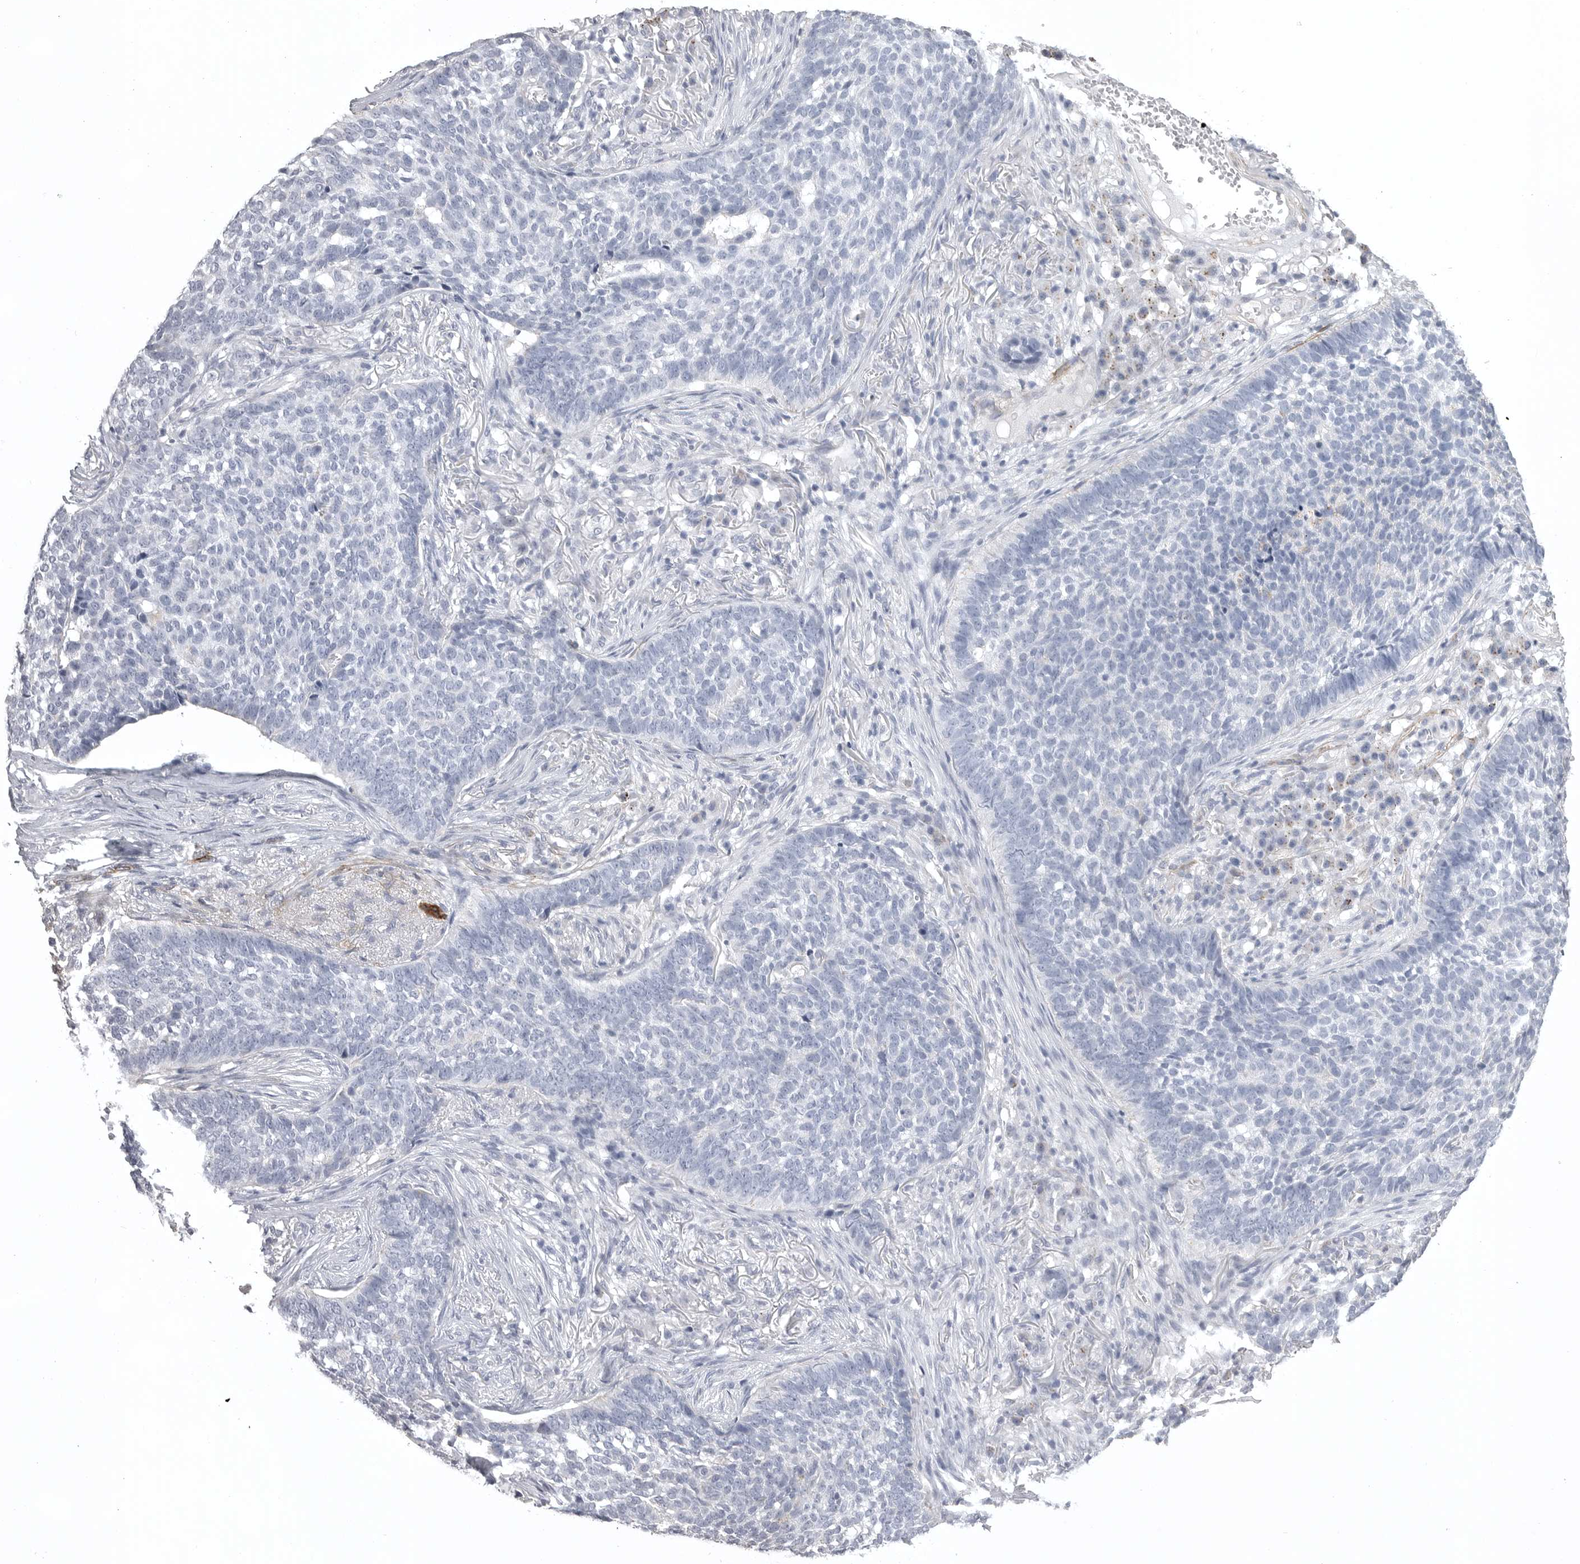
{"staining": {"intensity": "negative", "quantity": "none", "location": "none"}, "tissue": "skin cancer", "cell_type": "Tumor cells", "image_type": "cancer", "snomed": [{"axis": "morphology", "description": "Basal cell carcinoma"}, {"axis": "topography", "description": "Skin"}], "caption": "Skin cancer (basal cell carcinoma) stained for a protein using immunohistochemistry (IHC) shows no expression tumor cells.", "gene": "AOC3", "patient": {"sex": "male", "age": 85}}